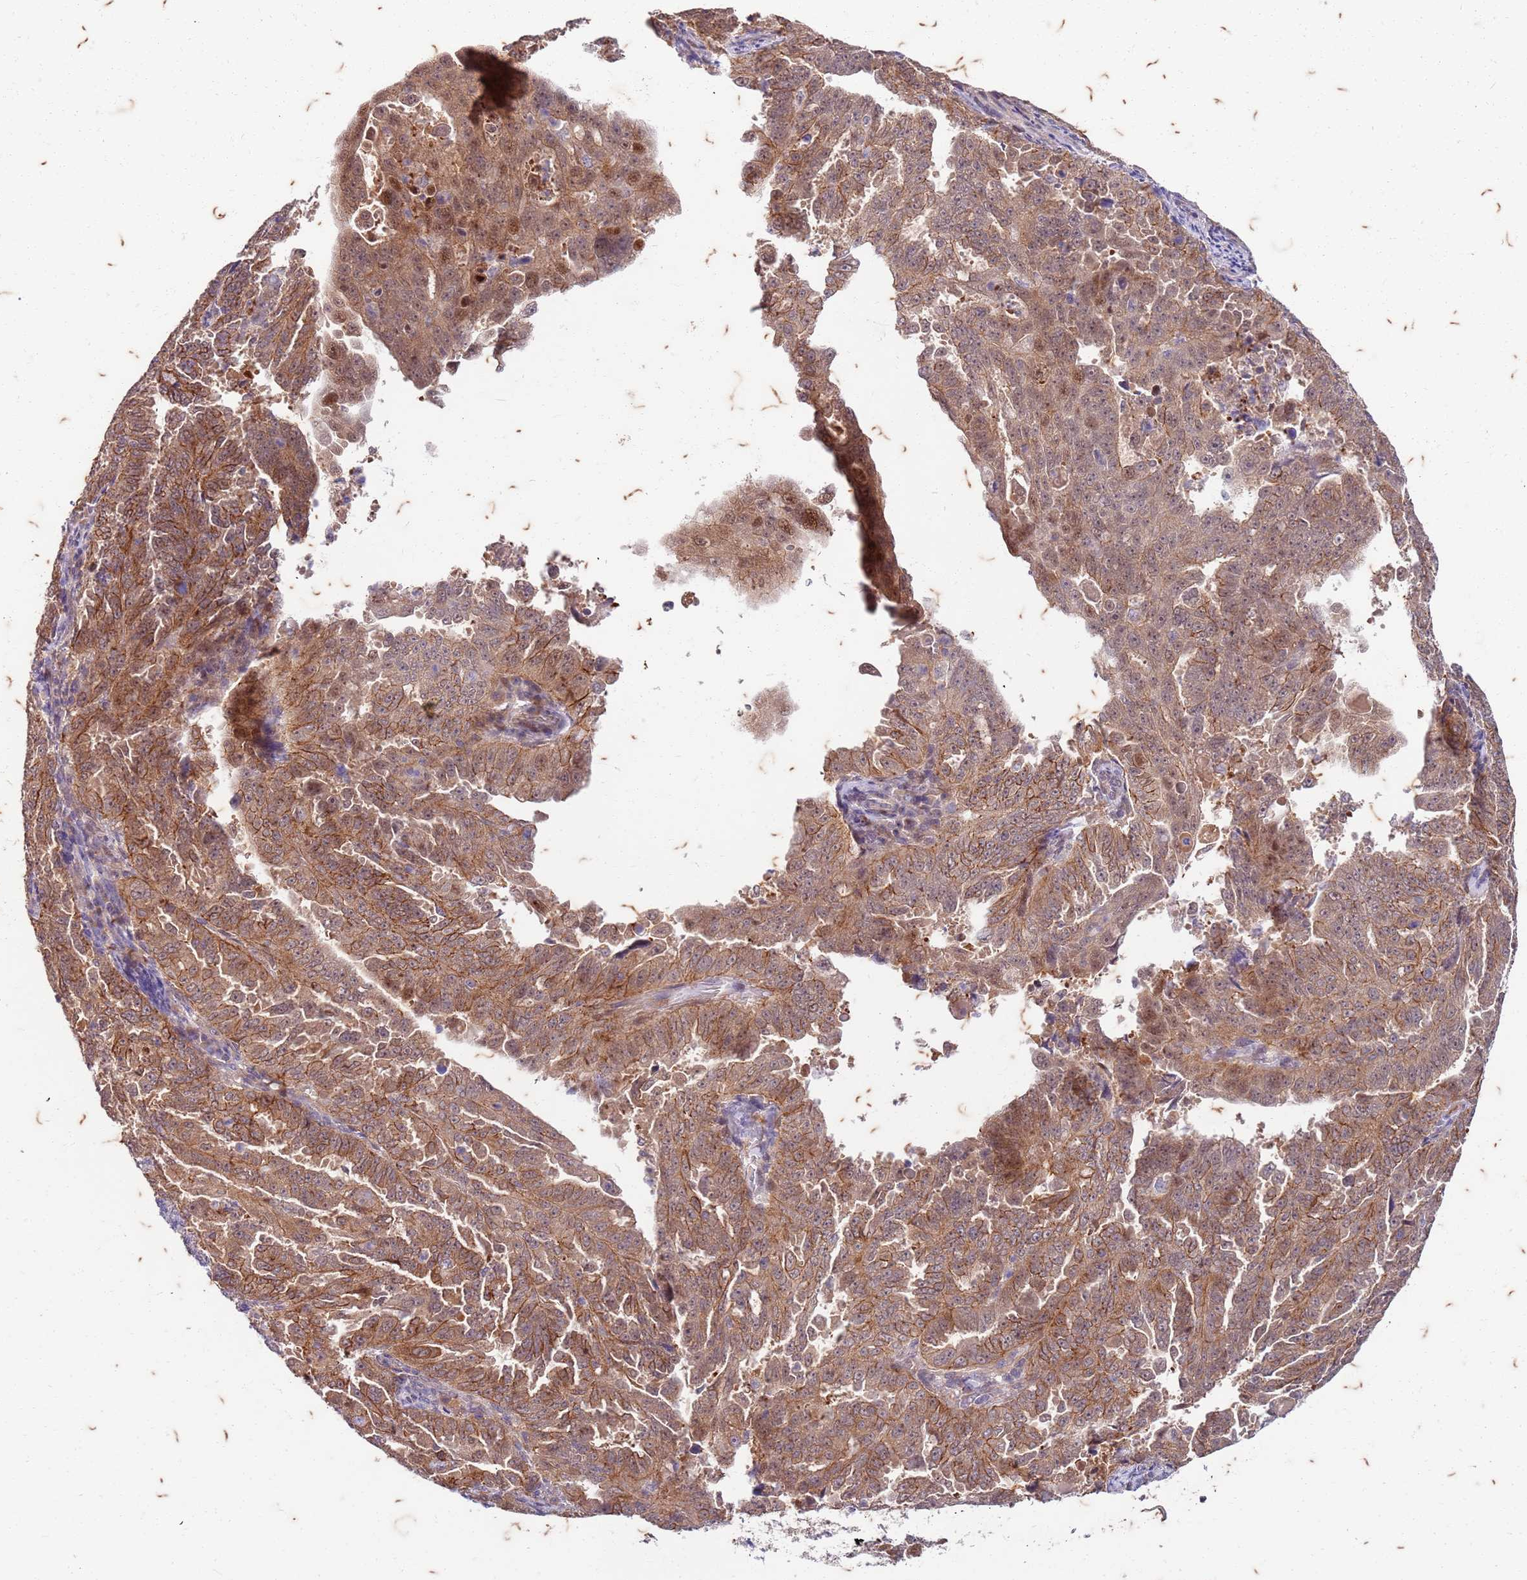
{"staining": {"intensity": "moderate", "quantity": ">75%", "location": "cytoplasmic/membranous"}, "tissue": "endometrial cancer", "cell_type": "Tumor cells", "image_type": "cancer", "snomed": [{"axis": "morphology", "description": "Adenocarcinoma, NOS"}, {"axis": "topography", "description": "Endometrium"}], "caption": "Protein analysis of adenocarcinoma (endometrial) tissue demonstrates moderate cytoplasmic/membranous positivity in approximately >75% of tumor cells.", "gene": "RAPGEF3", "patient": {"sex": "female", "age": 65}}